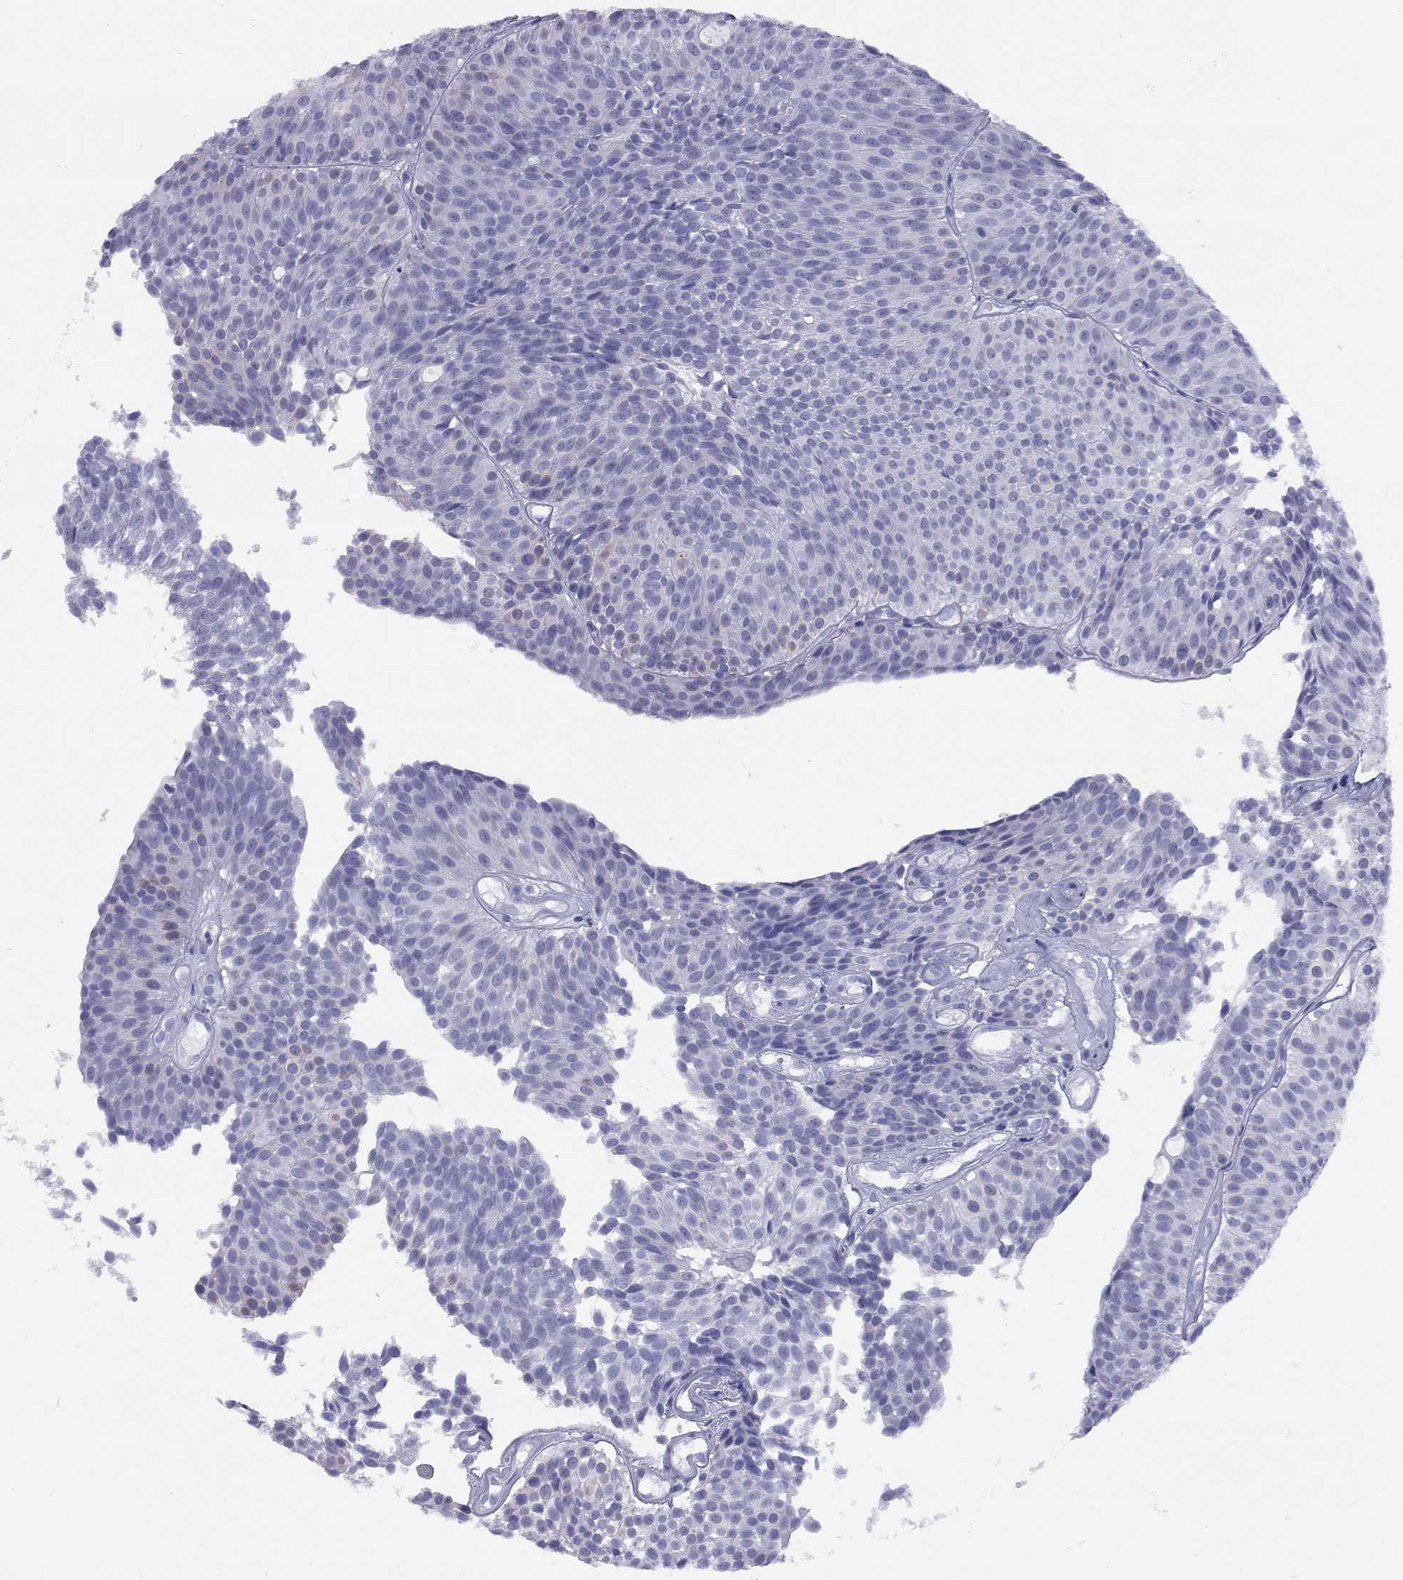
{"staining": {"intensity": "negative", "quantity": "none", "location": "none"}, "tissue": "urothelial cancer", "cell_type": "Tumor cells", "image_type": "cancer", "snomed": [{"axis": "morphology", "description": "Urothelial carcinoma, Low grade"}, {"axis": "topography", "description": "Urinary bladder"}], "caption": "A micrograph of human urothelial cancer is negative for staining in tumor cells.", "gene": "GRIA2", "patient": {"sex": "male", "age": 63}}